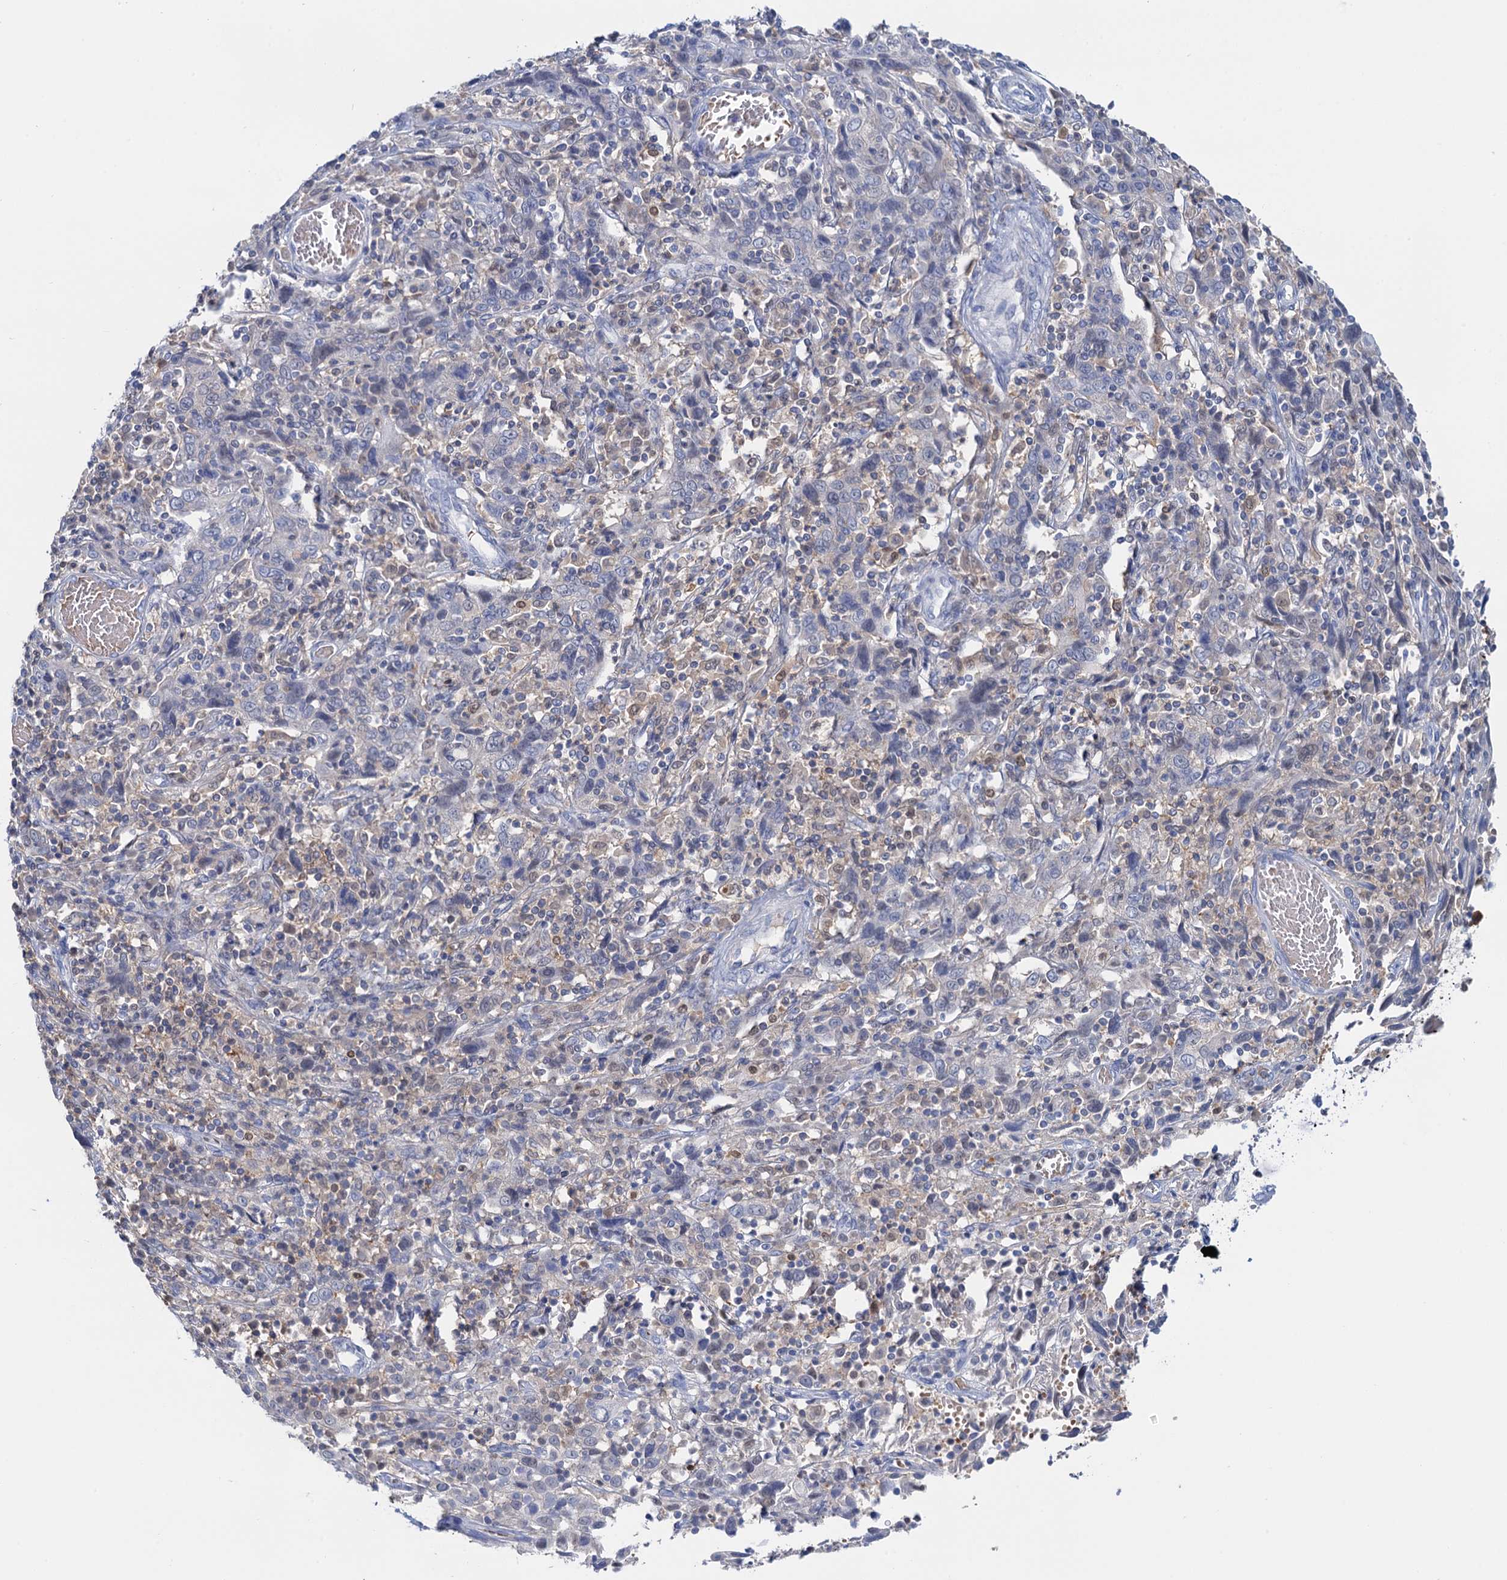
{"staining": {"intensity": "negative", "quantity": "none", "location": "none"}, "tissue": "cervical cancer", "cell_type": "Tumor cells", "image_type": "cancer", "snomed": [{"axis": "morphology", "description": "Squamous cell carcinoma, NOS"}, {"axis": "topography", "description": "Cervix"}], "caption": "Micrograph shows no protein staining in tumor cells of squamous cell carcinoma (cervical) tissue. (Brightfield microscopy of DAB (3,3'-diaminobenzidine) immunohistochemistry at high magnification).", "gene": "FAH", "patient": {"sex": "female", "age": 46}}